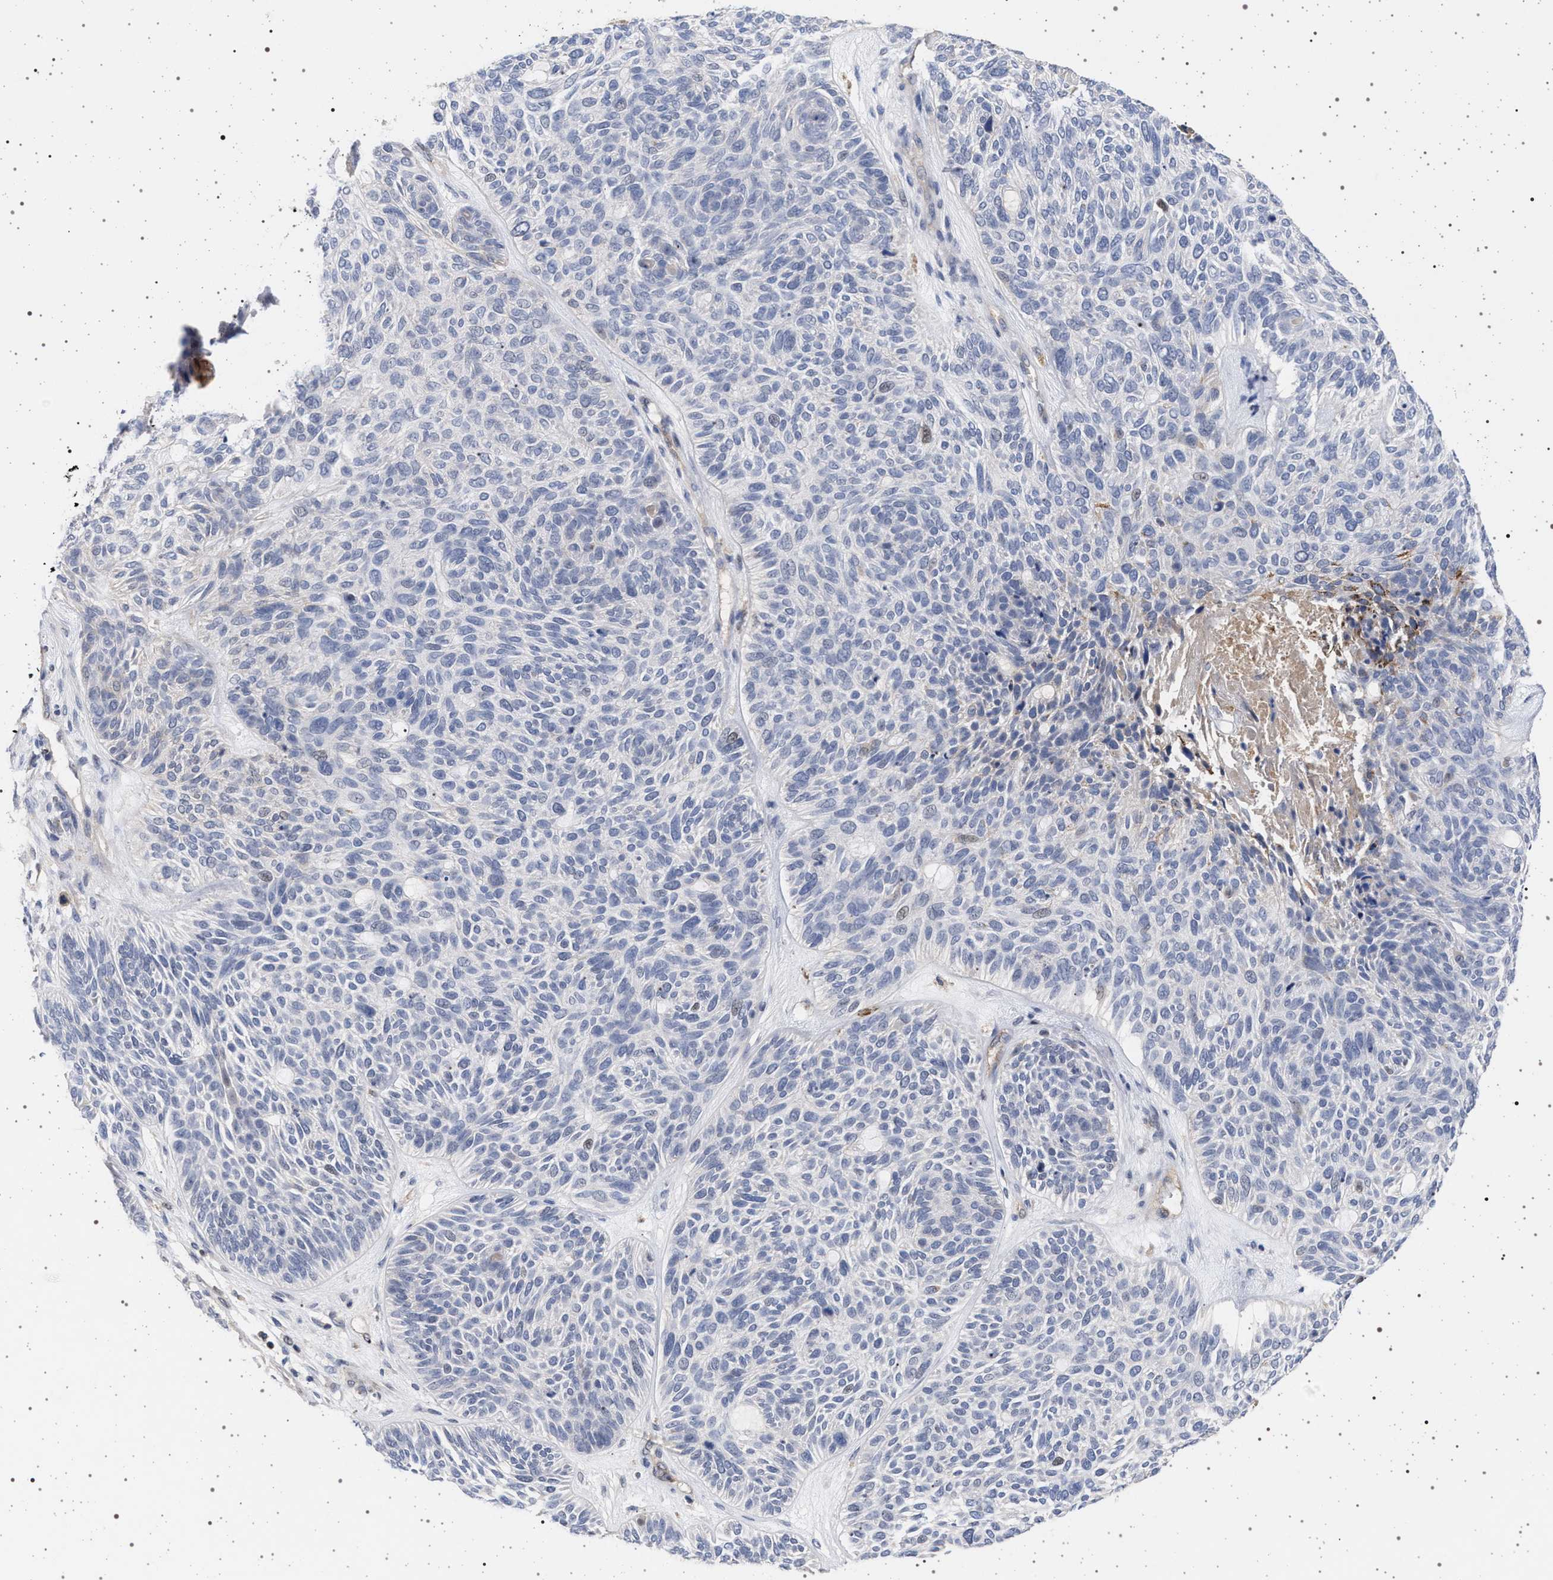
{"staining": {"intensity": "negative", "quantity": "none", "location": "none"}, "tissue": "skin cancer", "cell_type": "Tumor cells", "image_type": "cancer", "snomed": [{"axis": "morphology", "description": "Basal cell carcinoma"}, {"axis": "topography", "description": "Skin"}], "caption": "DAB immunohistochemical staining of human basal cell carcinoma (skin) shows no significant expression in tumor cells.", "gene": "RBM48", "patient": {"sex": "male", "age": 55}}